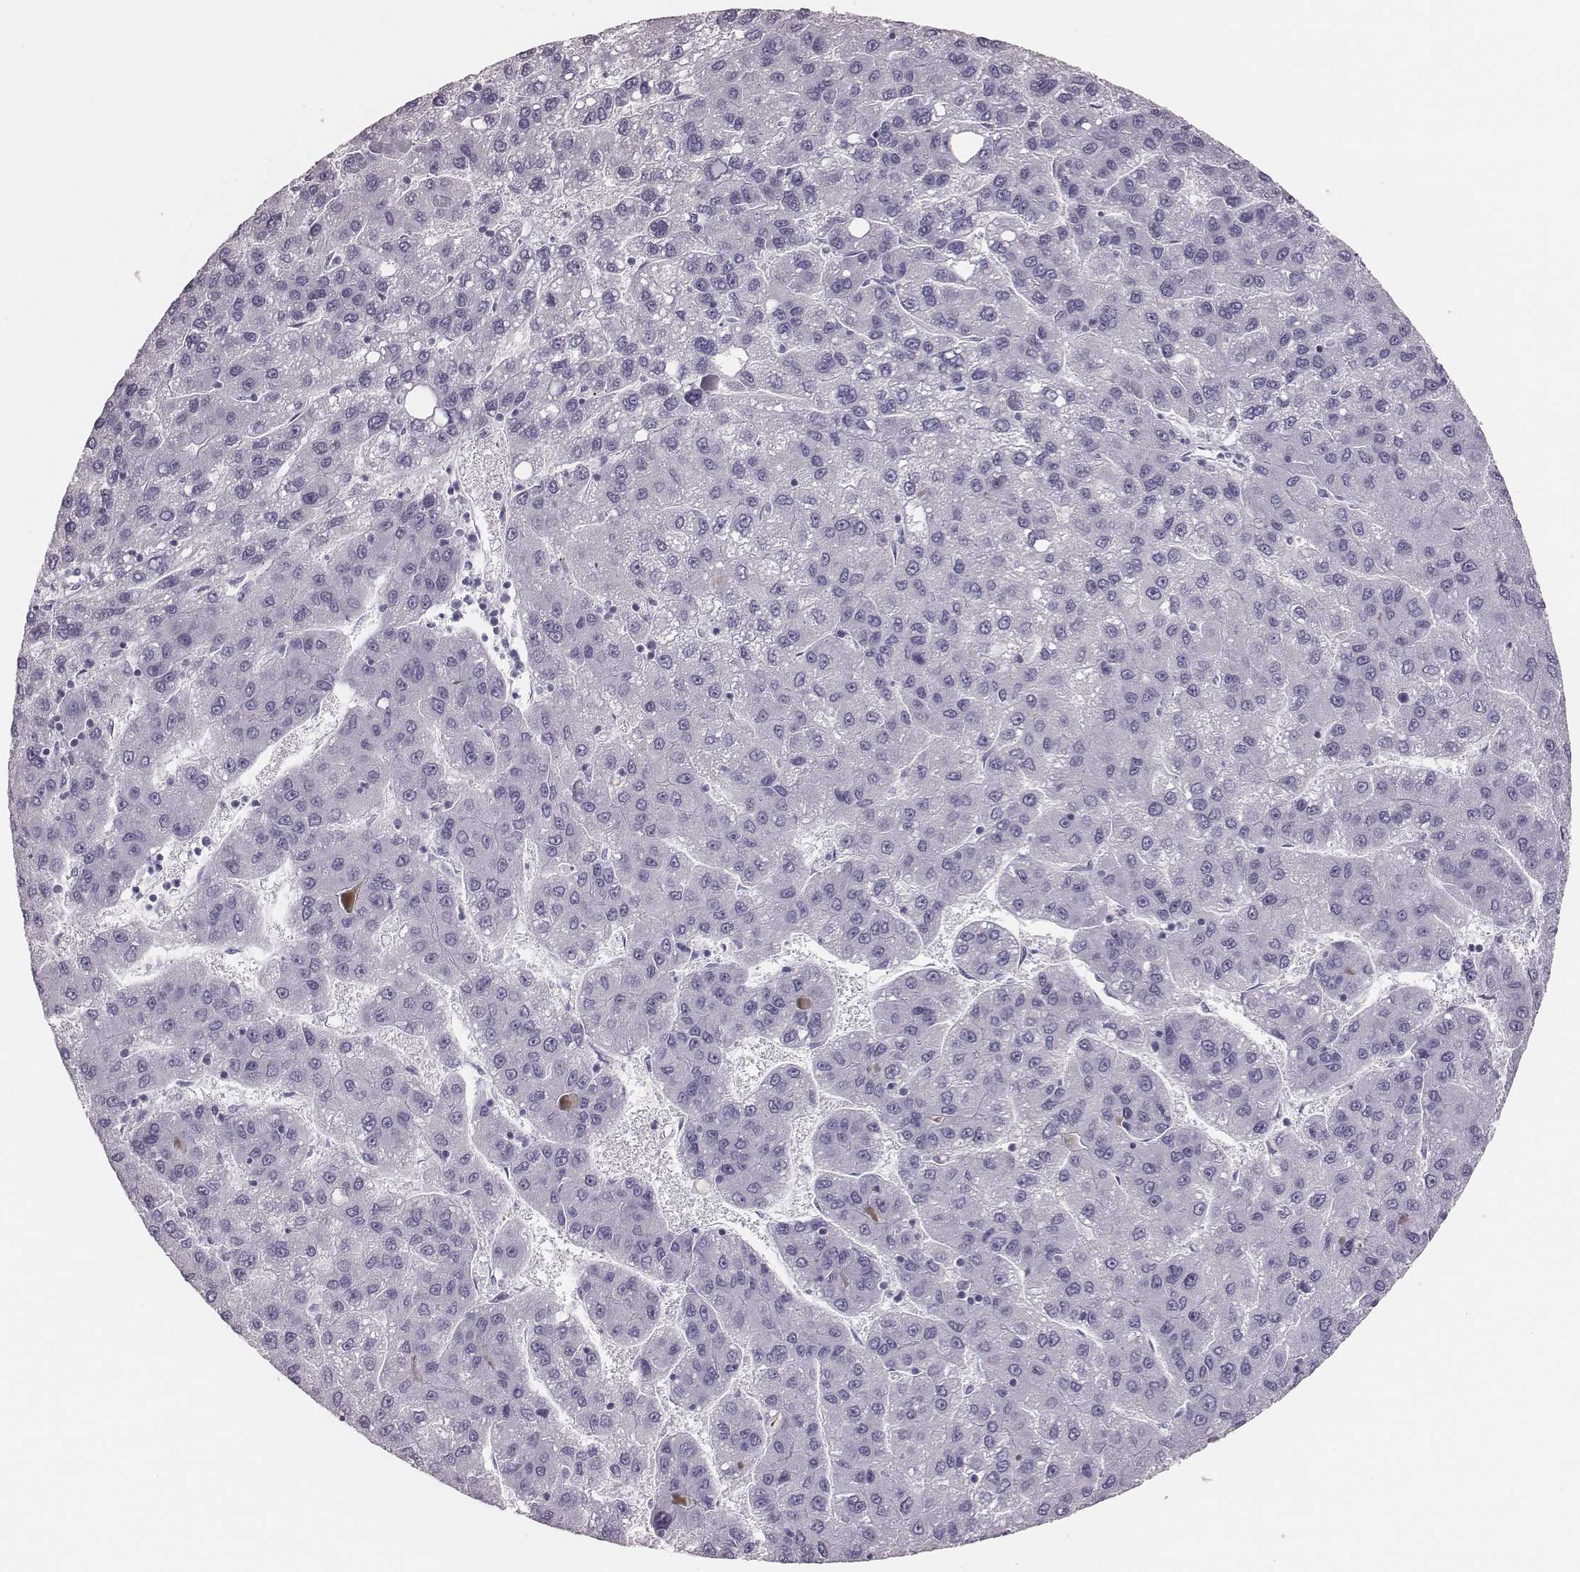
{"staining": {"intensity": "negative", "quantity": "none", "location": "none"}, "tissue": "liver cancer", "cell_type": "Tumor cells", "image_type": "cancer", "snomed": [{"axis": "morphology", "description": "Carcinoma, Hepatocellular, NOS"}, {"axis": "topography", "description": "Liver"}], "caption": "Liver hepatocellular carcinoma was stained to show a protein in brown. There is no significant expression in tumor cells.", "gene": "H1-6", "patient": {"sex": "female", "age": 82}}